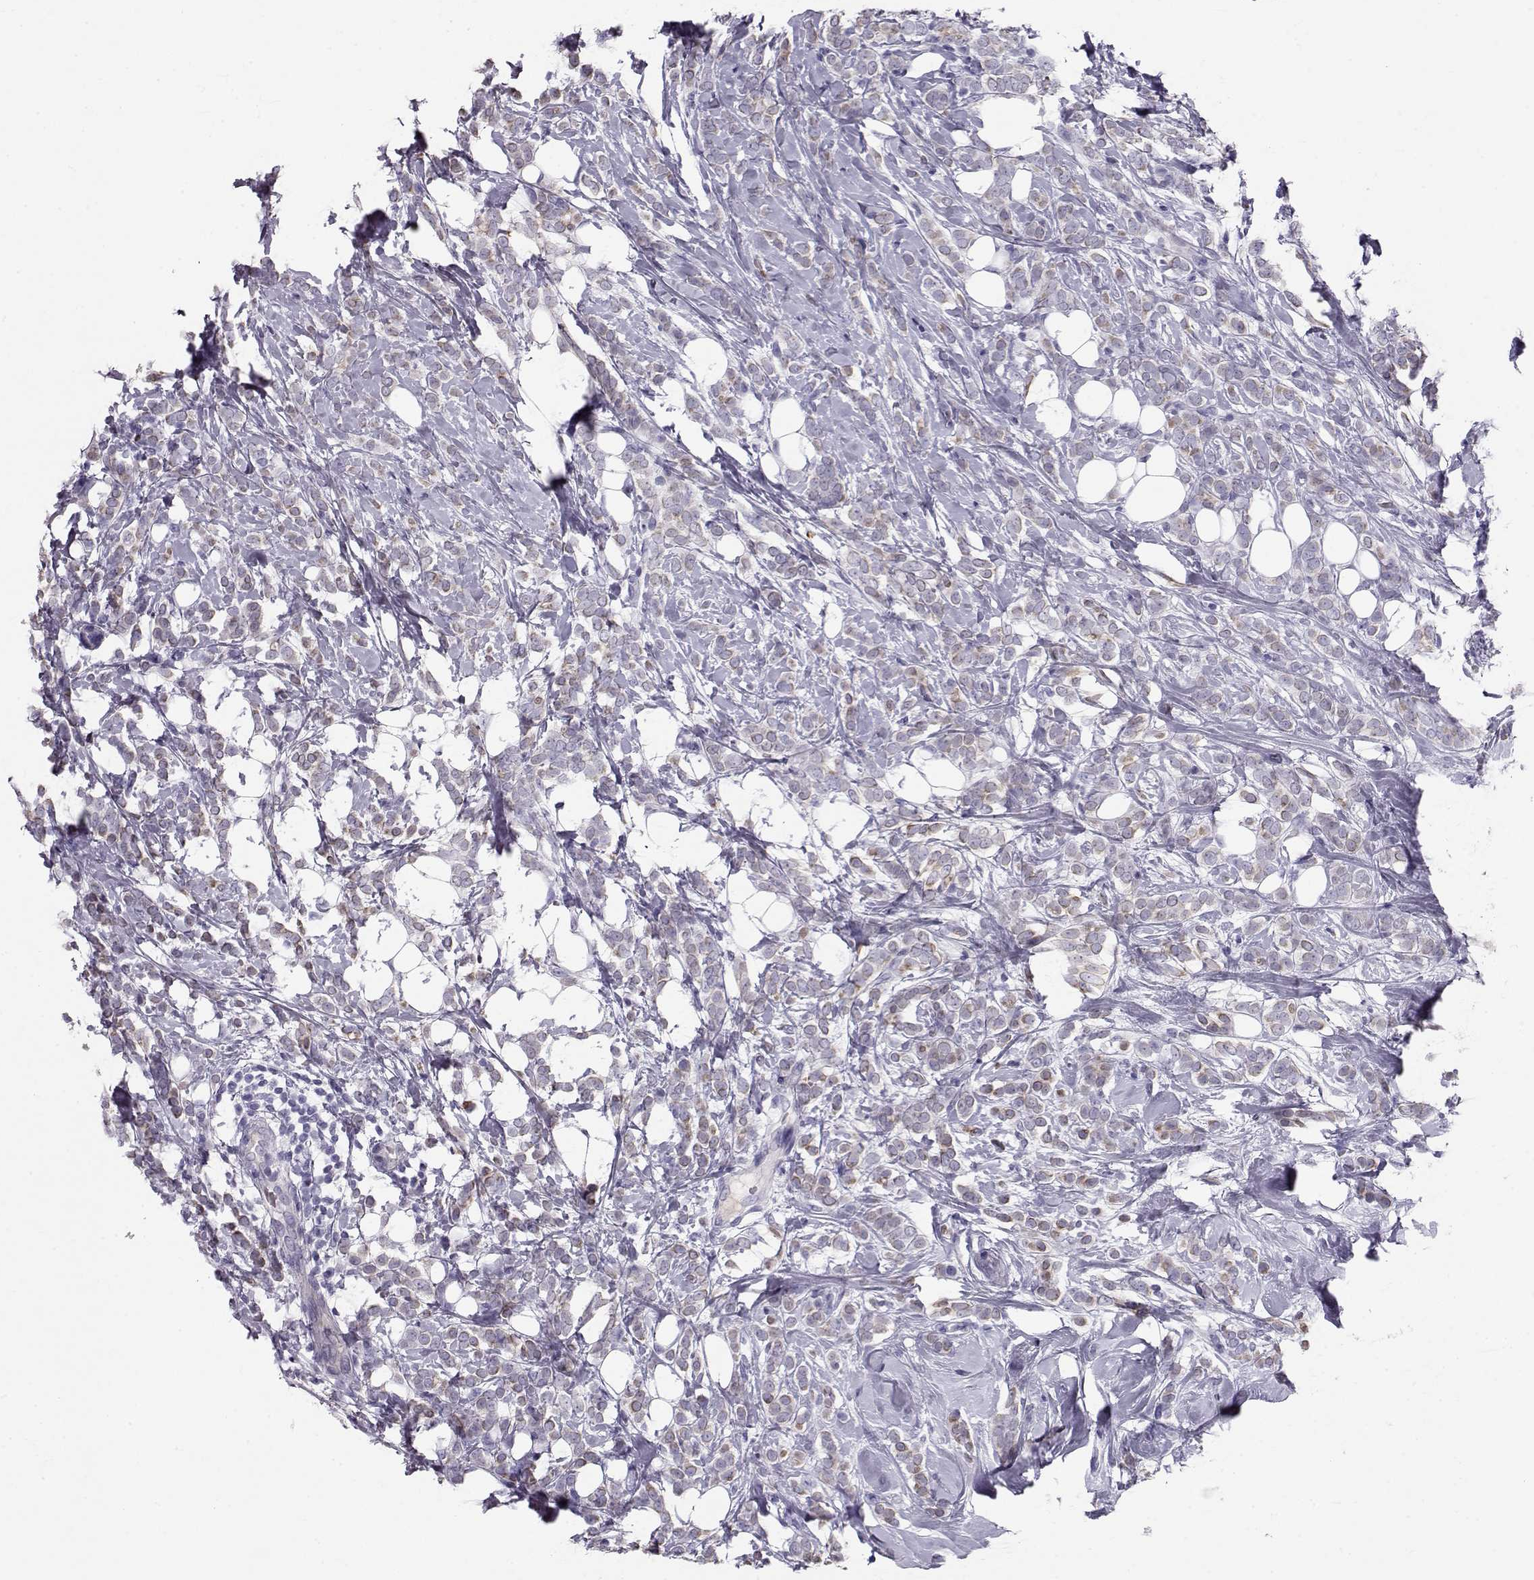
{"staining": {"intensity": "weak", "quantity": "25%-75%", "location": "cytoplasmic/membranous"}, "tissue": "breast cancer", "cell_type": "Tumor cells", "image_type": "cancer", "snomed": [{"axis": "morphology", "description": "Lobular carcinoma"}, {"axis": "topography", "description": "Breast"}], "caption": "This is an image of immunohistochemistry (IHC) staining of breast cancer, which shows weak positivity in the cytoplasmic/membranous of tumor cells.", "gene": "GPR26", "patient": {"sex": "female", "age": 49}}